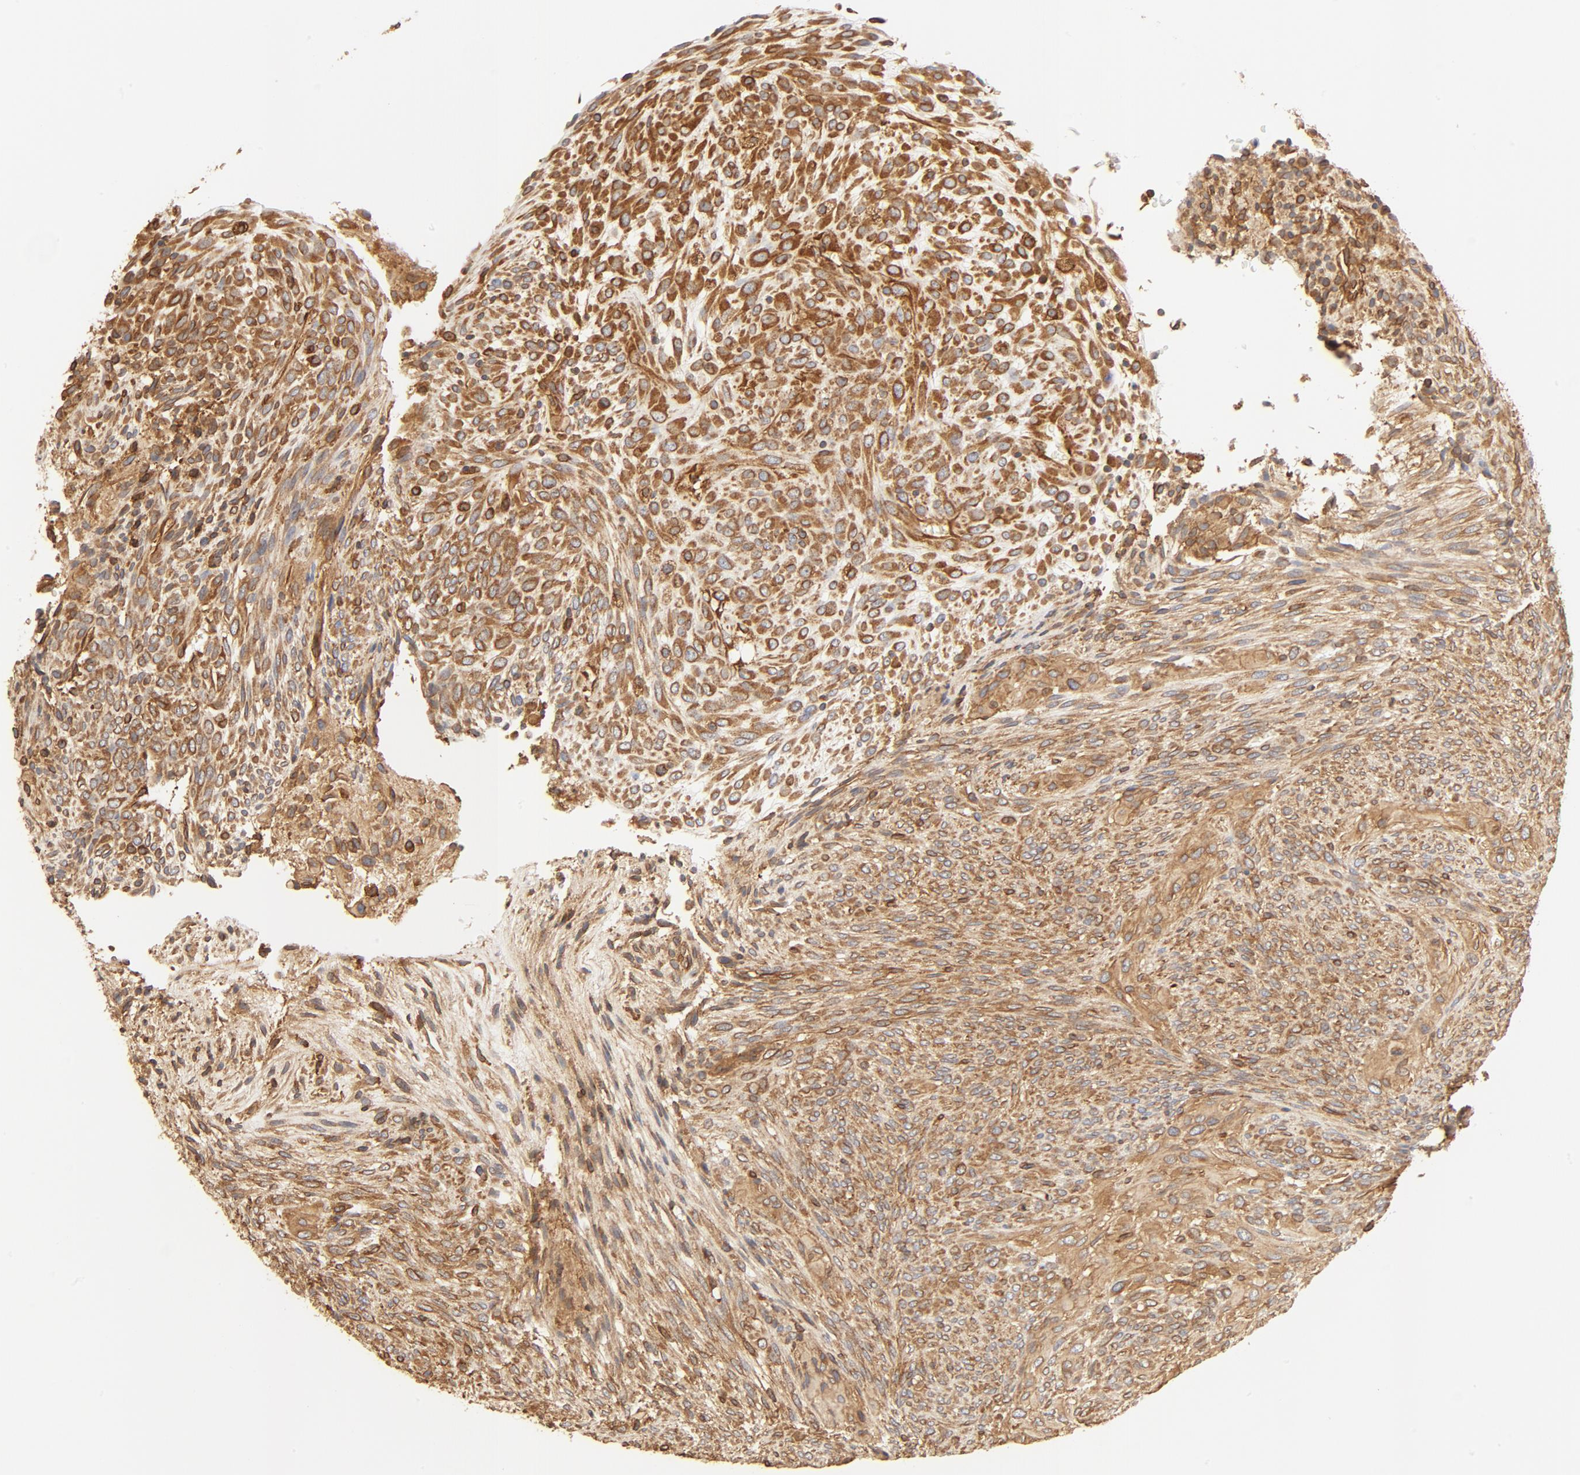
{"staining": {"intensity": "moderate", "quantity": ">75%", "location": "cytoplasmic/membranous"}, "tissue": "glioma", "cell_type": "Tumor cells", "image_type": "cancer", "snomed": [{"axis": "morphology", "description": "Glioma, malignant, High grade"}, {"axis": "topography", "description": "Cerebral cortex"}], "caption": "Immunohistochemistry (DAB) staining of human malignant glioma (high-grade) displays moderate cytoplasmic/membranous protein staining in approximately >75% of tumor cells. (DAB (3,3'-diaminobenzidine) IHC with brightfield microscopy, high magnification).", "gene": "BCAP31", "patient": {"sex": "female", "age": 55}}